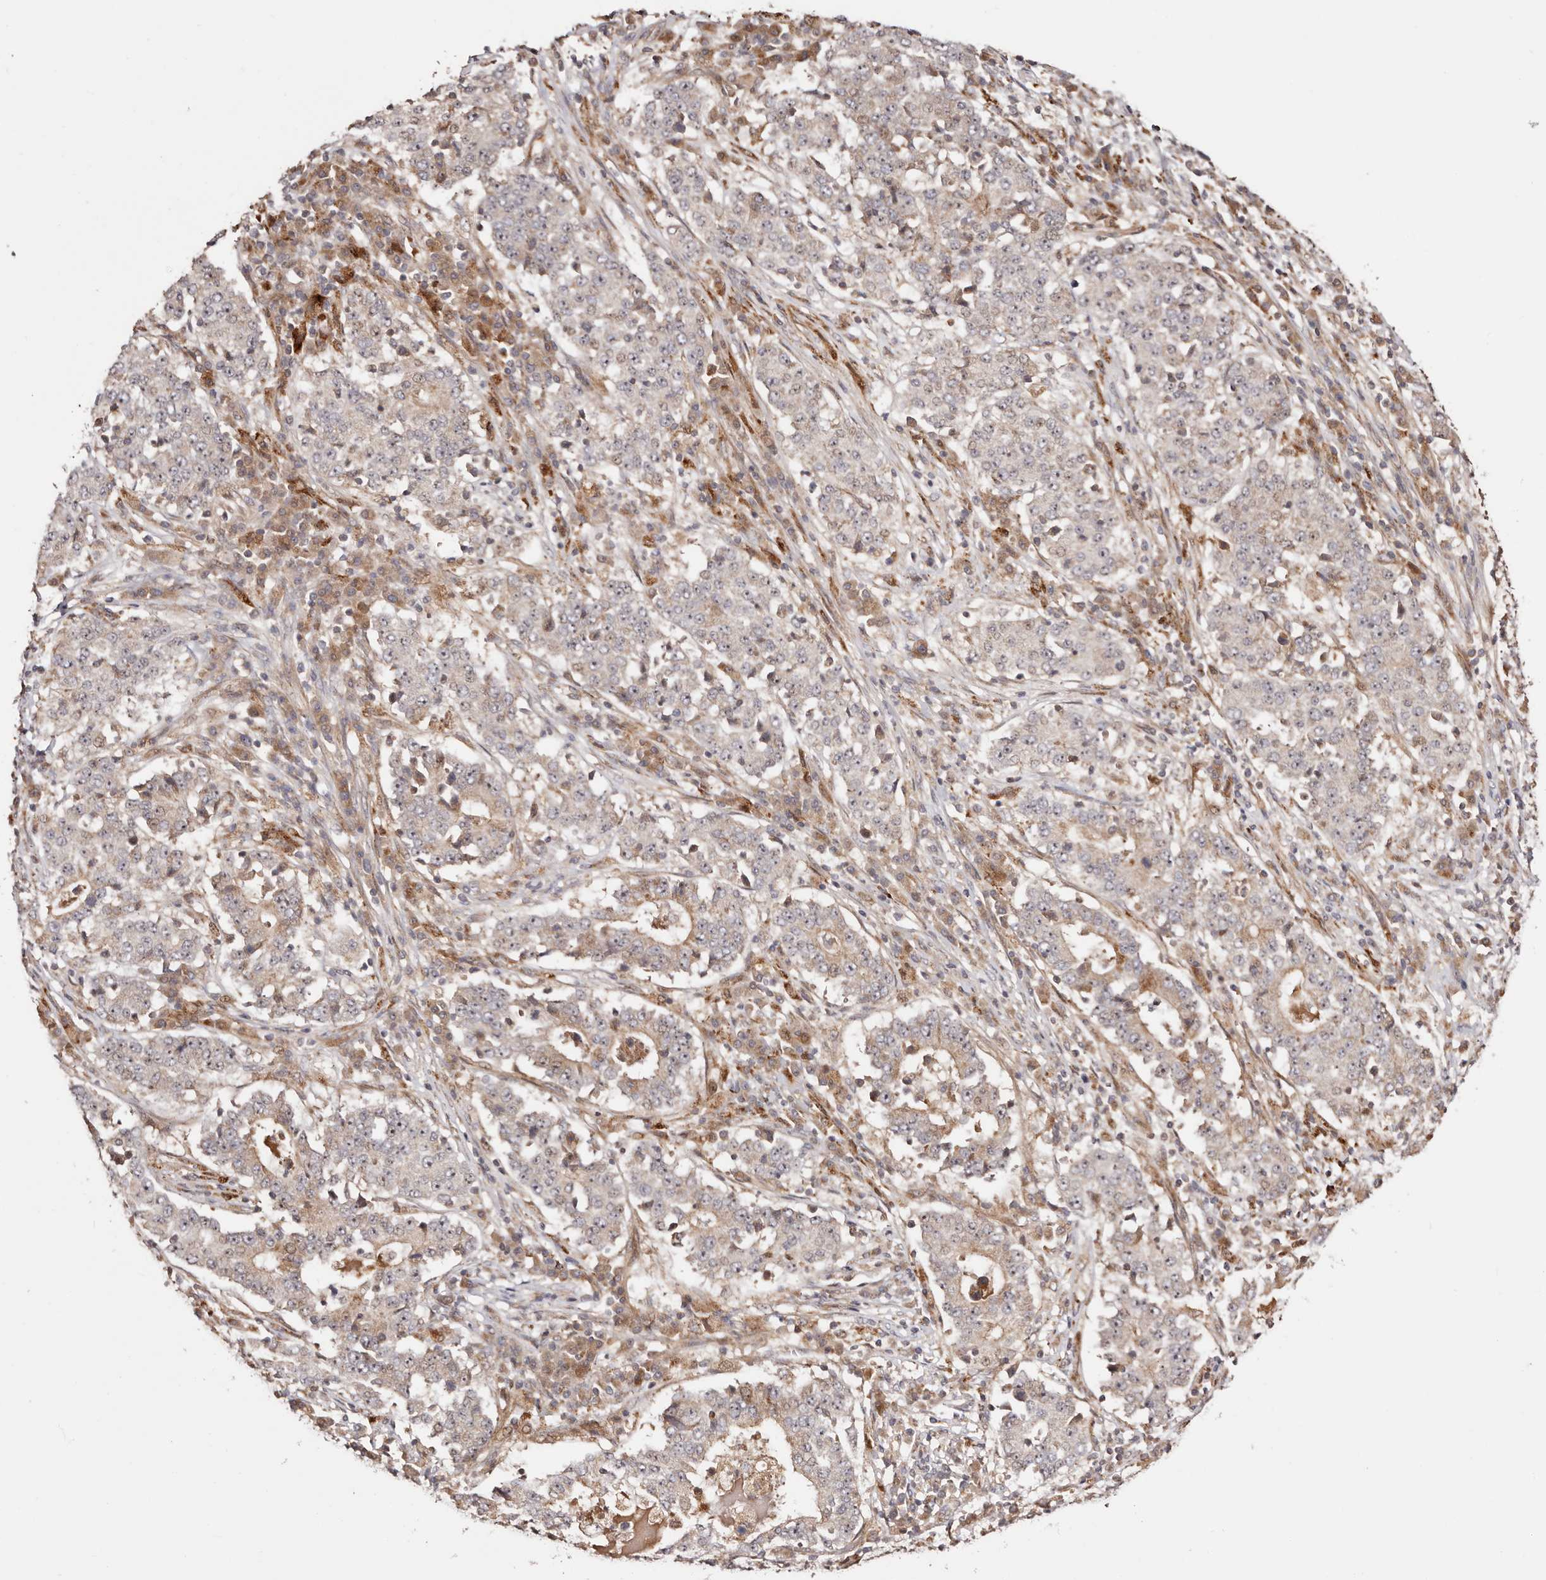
{"staining": {"intensity": "weak", "quantity": "25%-75%", "location": "cytoplasmic/membranous,nuclear"}, "tissue": "stomach cancer", "cell_type": "Tumor cells", "image_type": "cancer", "snomed": [{"axis": "morphology", "description": "Adenocarcinoma, NOS"}, {"axis": "topography", "description": "Stomach"}], "caption": "Immunohistochemistry (DAB) staining of human stomach adenocarcinoma demonstrates weak cytoplasmic/membranous and nuclear protein expression in about 25%-75% of tumor cells.", "gene": "PTPN22", "patient": {"sex": "male", "age": 59}}